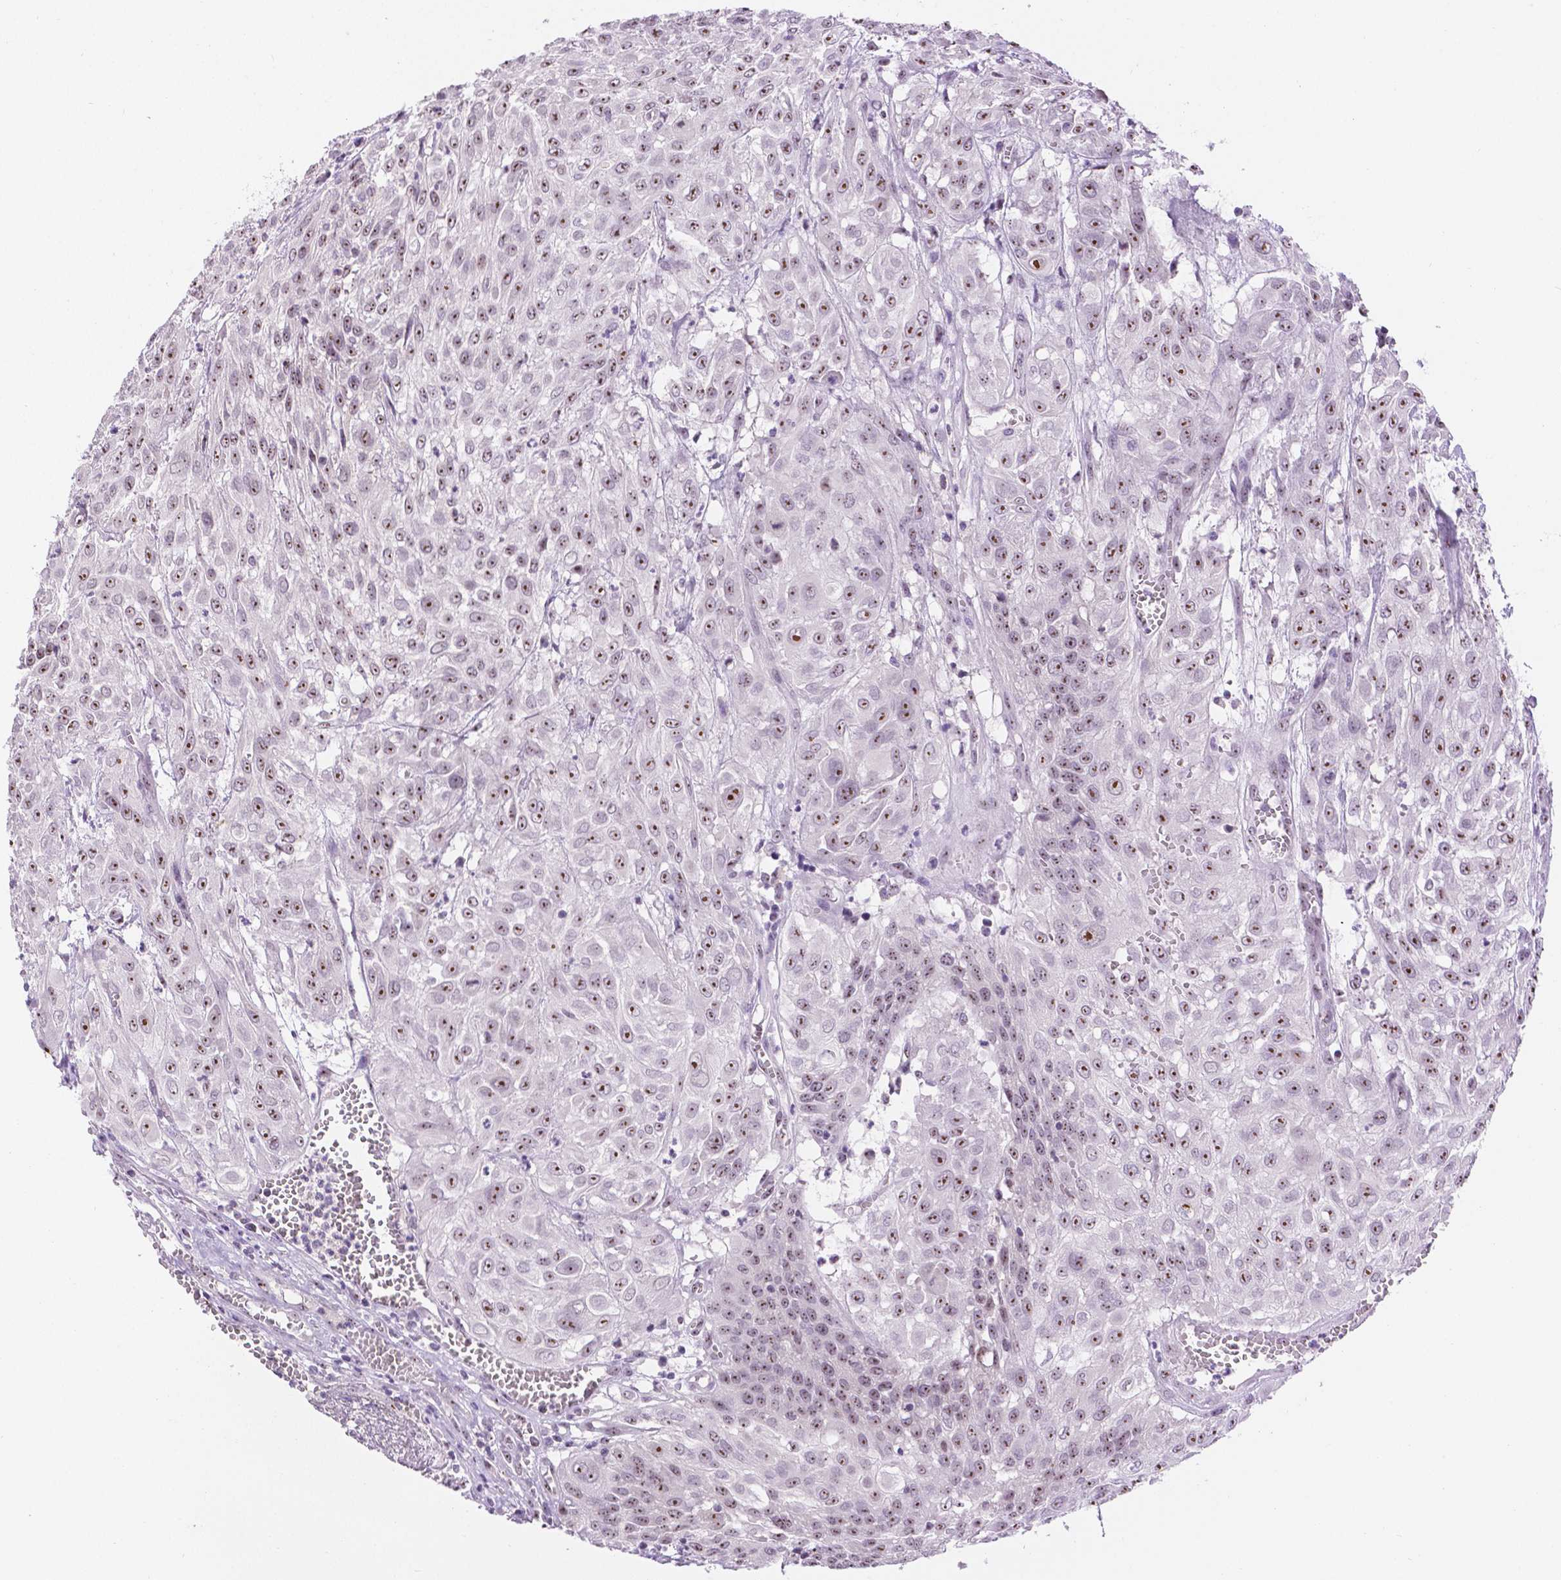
{"staining": {"intensity": "moderate", "quantity": "25%-75%", "location": "nuclear"}, "tissue": "urothelial cancer", "cell_type": "Tumor cells", "image_type": "cancer", "snomed": [{"axis": "morphology", "description": "Urothelial carcinoma, High grade"}, {"axis": "topography", "description": "Urinary bladder"}], "caption": "Immunohistochemical staining of human urothelial cancer displays moderate nuclear protein expression in approximately 25%-75% of tumor cells.", "gene": "NHP2", "patient": {"sex": "male", "age": 57}}